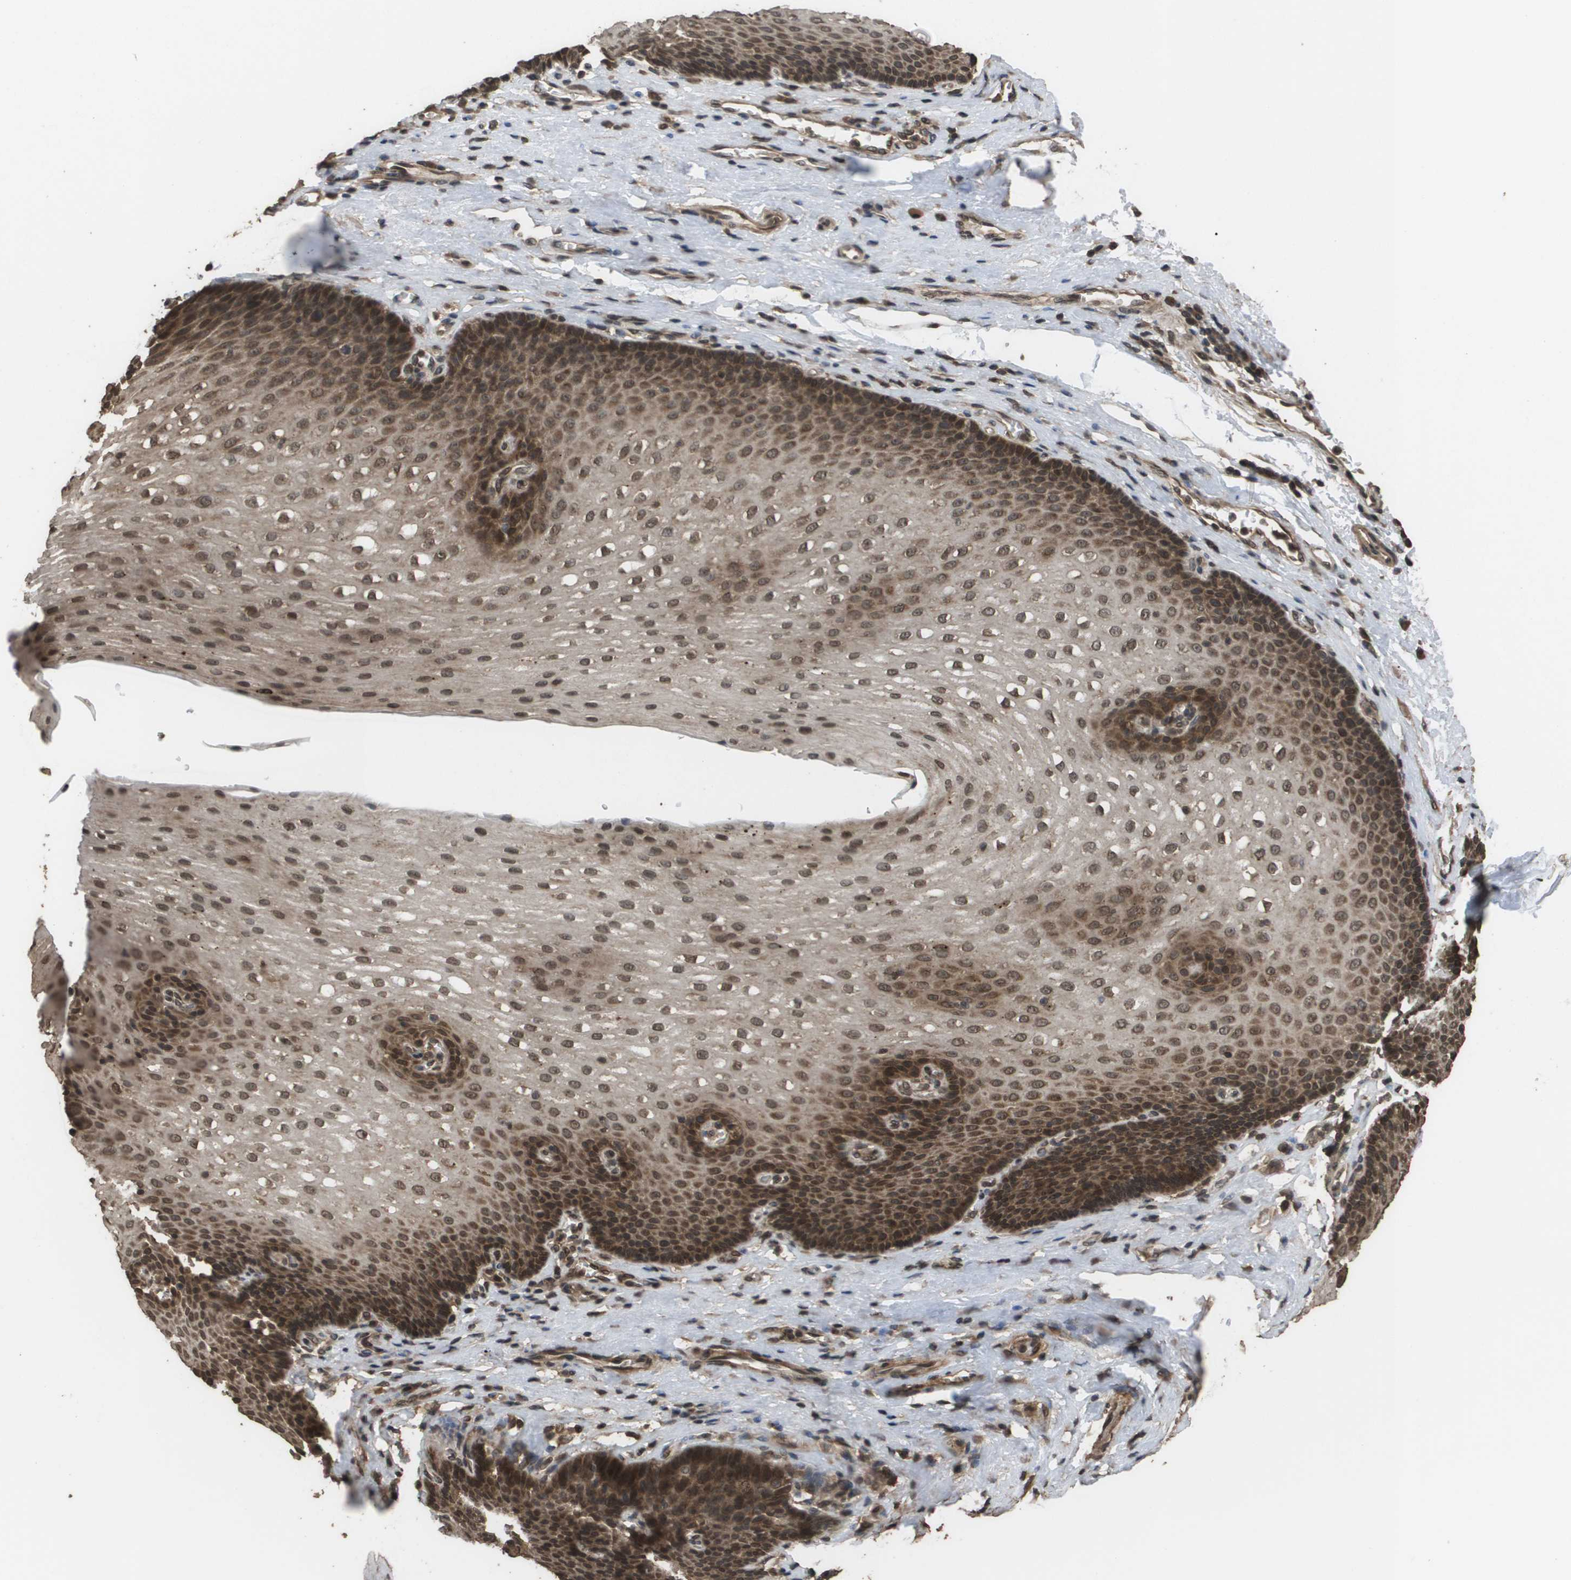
{"staining": {"intensity": "strong", "quantity": ">75%", "location": "cytoplasmic/membranous,nuclear"}, "tissue": "esophagus", "cell_type": "Squamous epithelial cells", "image_type": "normal", "snomed": [{"axis": "morphology", "description": "Normal tissue, NOS"}, {"axis": "topography", "description": "Esophagus"}], "caption": "This image reveals benign esophagus stained with IHC to label a protein in brown. The cytoplasmic/membranous,nuclear of squamous epithelial cells show strong positivity for the protein. Nuclei are counter-stained blue.", "gene": "AXIN2", "patient": {"sex": "male", "age": 48}}